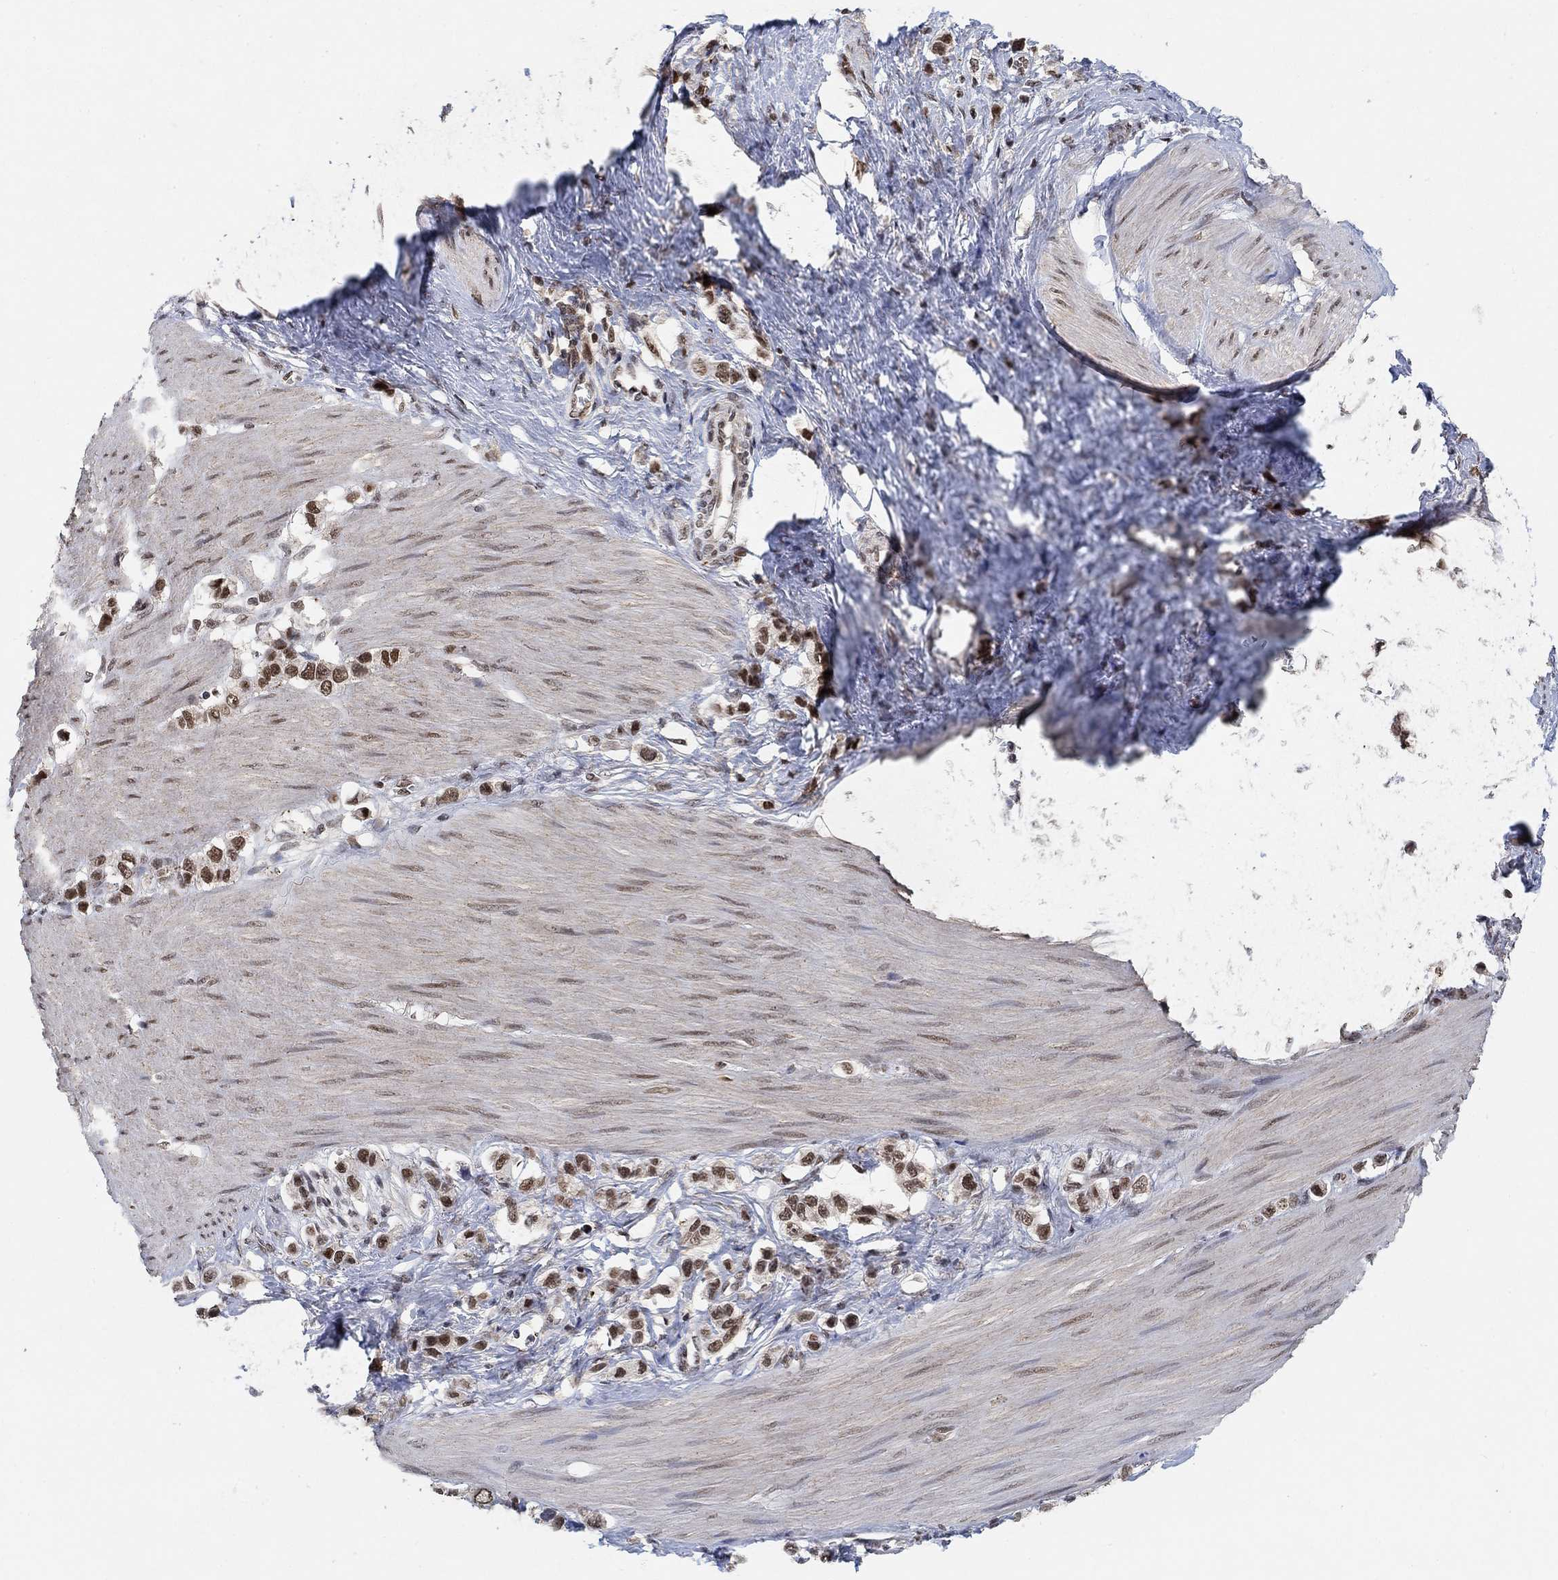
{"staining": {"intensity": "strong", "quantity": ">75%", "location": "nuclear"}, "tissue": "stomach cancer", "cell_type": "Tumor cells", "image_type": "cancer", "snomed": [{"axis": "morphology", "description": "Normal tissue, NOS"}, {"axis": "morphology", "description": "Adenocarcinoma, NOS"}, {"axis": "morphology", "description": "Adenocarcinoma, High grade"}, {"axis": "topography", "description": "Stomach, upper"}, {"axis": "topography", "description": "Stomach"}], "caption": "The photomicrograph exhibits staining of stomach cancer (high-grade adenocarcinoma), revealing strong nuclear protein expression (brown color) within tumor cells. Immunohistochemistry (ihc) stains the protein of interest in brown and the nuclei are stained blue.", "gene": "THAP8", "patient": {"sex": "female", "age": 65}}